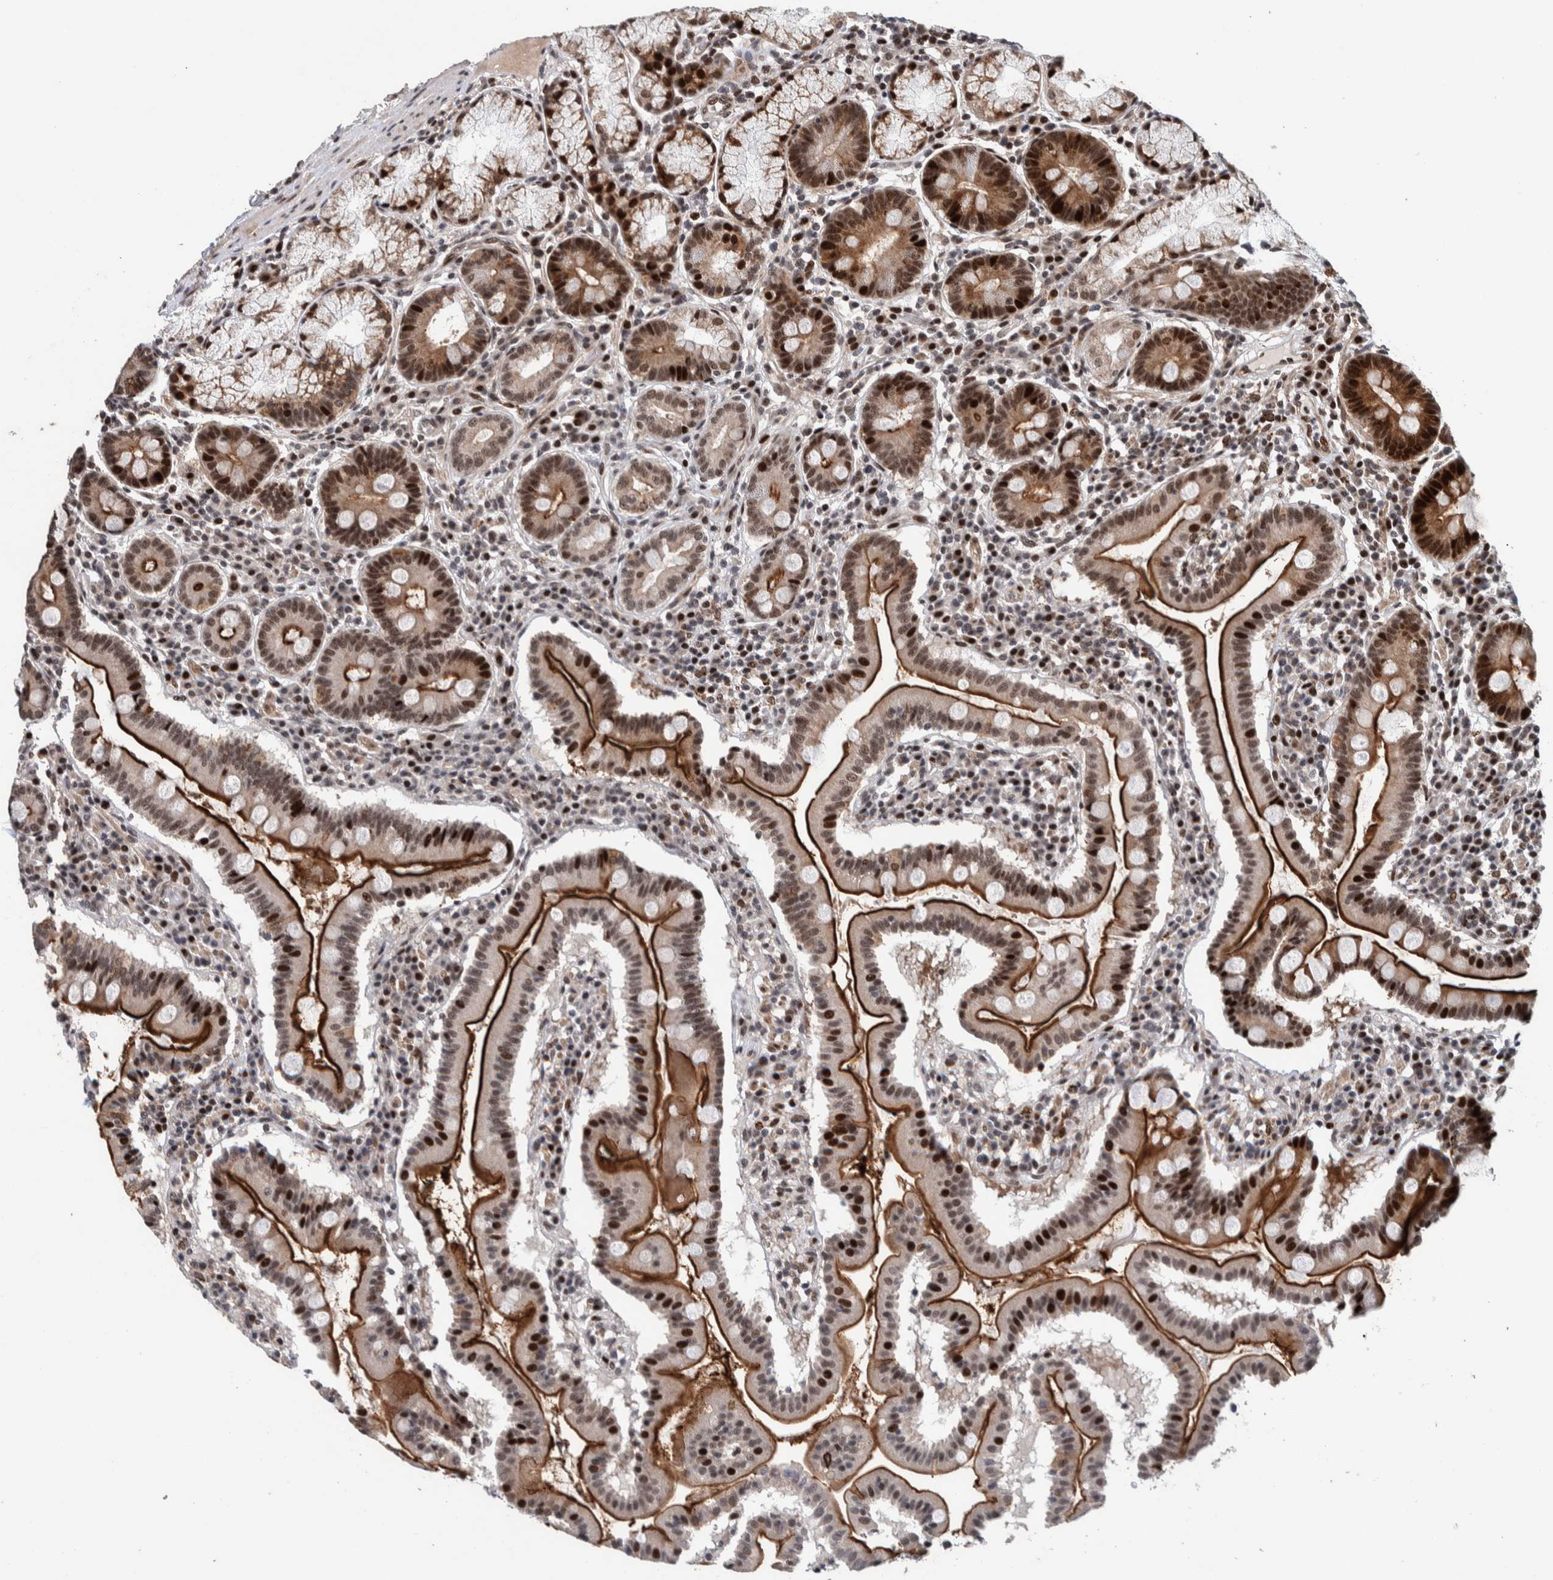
{"staining": {"intensity": "strong", "quantity": ">75%", "location": "cytoplasmic/membranous,nuclear"}, "tissue": "duodenum", "cell_type": "Glandular cells", "image_type": "normal", "snomed": [{"axis": "morphology", "description": "Normal tissue, NOS"}, {"axis": "topography", "description": "Duodenum"}], "caption": "Immunohistochemical staining of unremarkable duodenum displays strong cytoplasmic/membranous,nuclear protein staining in approximately >75% of glandular cells. (Stains: DAB in brown, nuclei in blue, Microscopy: brightfield microscopy at high magnification).", "gene": "CHD4", "patient": {"sex": "male", "age": 50}}